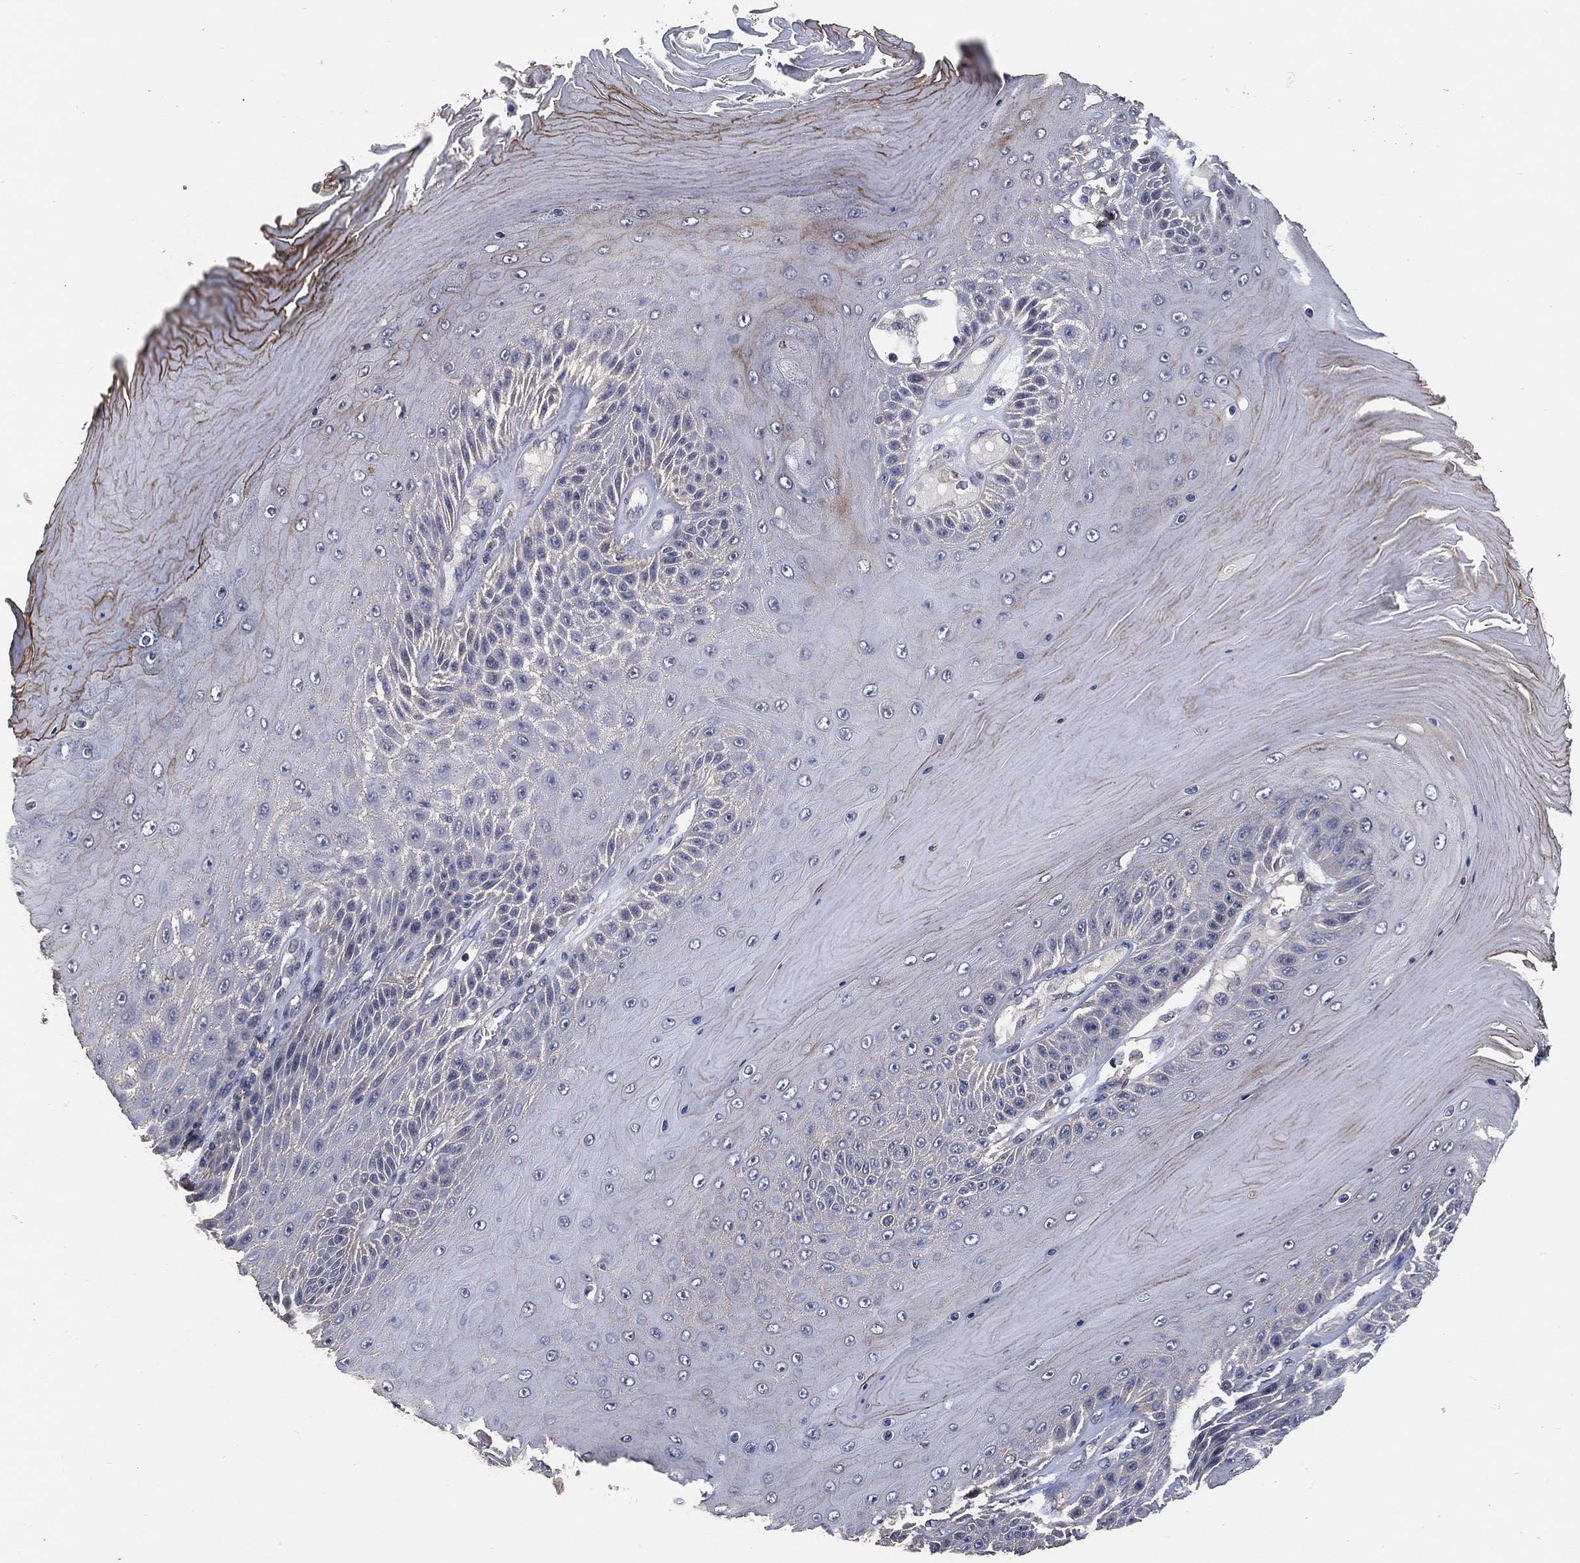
{"staining": {"intensity": "negative", "quantity": "none", "location": "none"}, "tissue": "skin cancer", "cell_type": "Tumor cells", "image_type": "cancer", "snomed": [{"axis": "morphology", "description": "Squamous cell carcinoma, NOS"}, {"axis": "topography", "description": "Skin"}], "caption": "IHC photomicrograph of neoplastic tissue: squamous cell carcinoma (skin) stained with DAB (3,3'-diaminobenzidine) displays no significant protein positivity in tumor cells. (DAB immunohistochemistry (IHC) with hematoxylin counter stain).", "gene": "KLK5", "patient": {"sex": "male", "age": 62}}